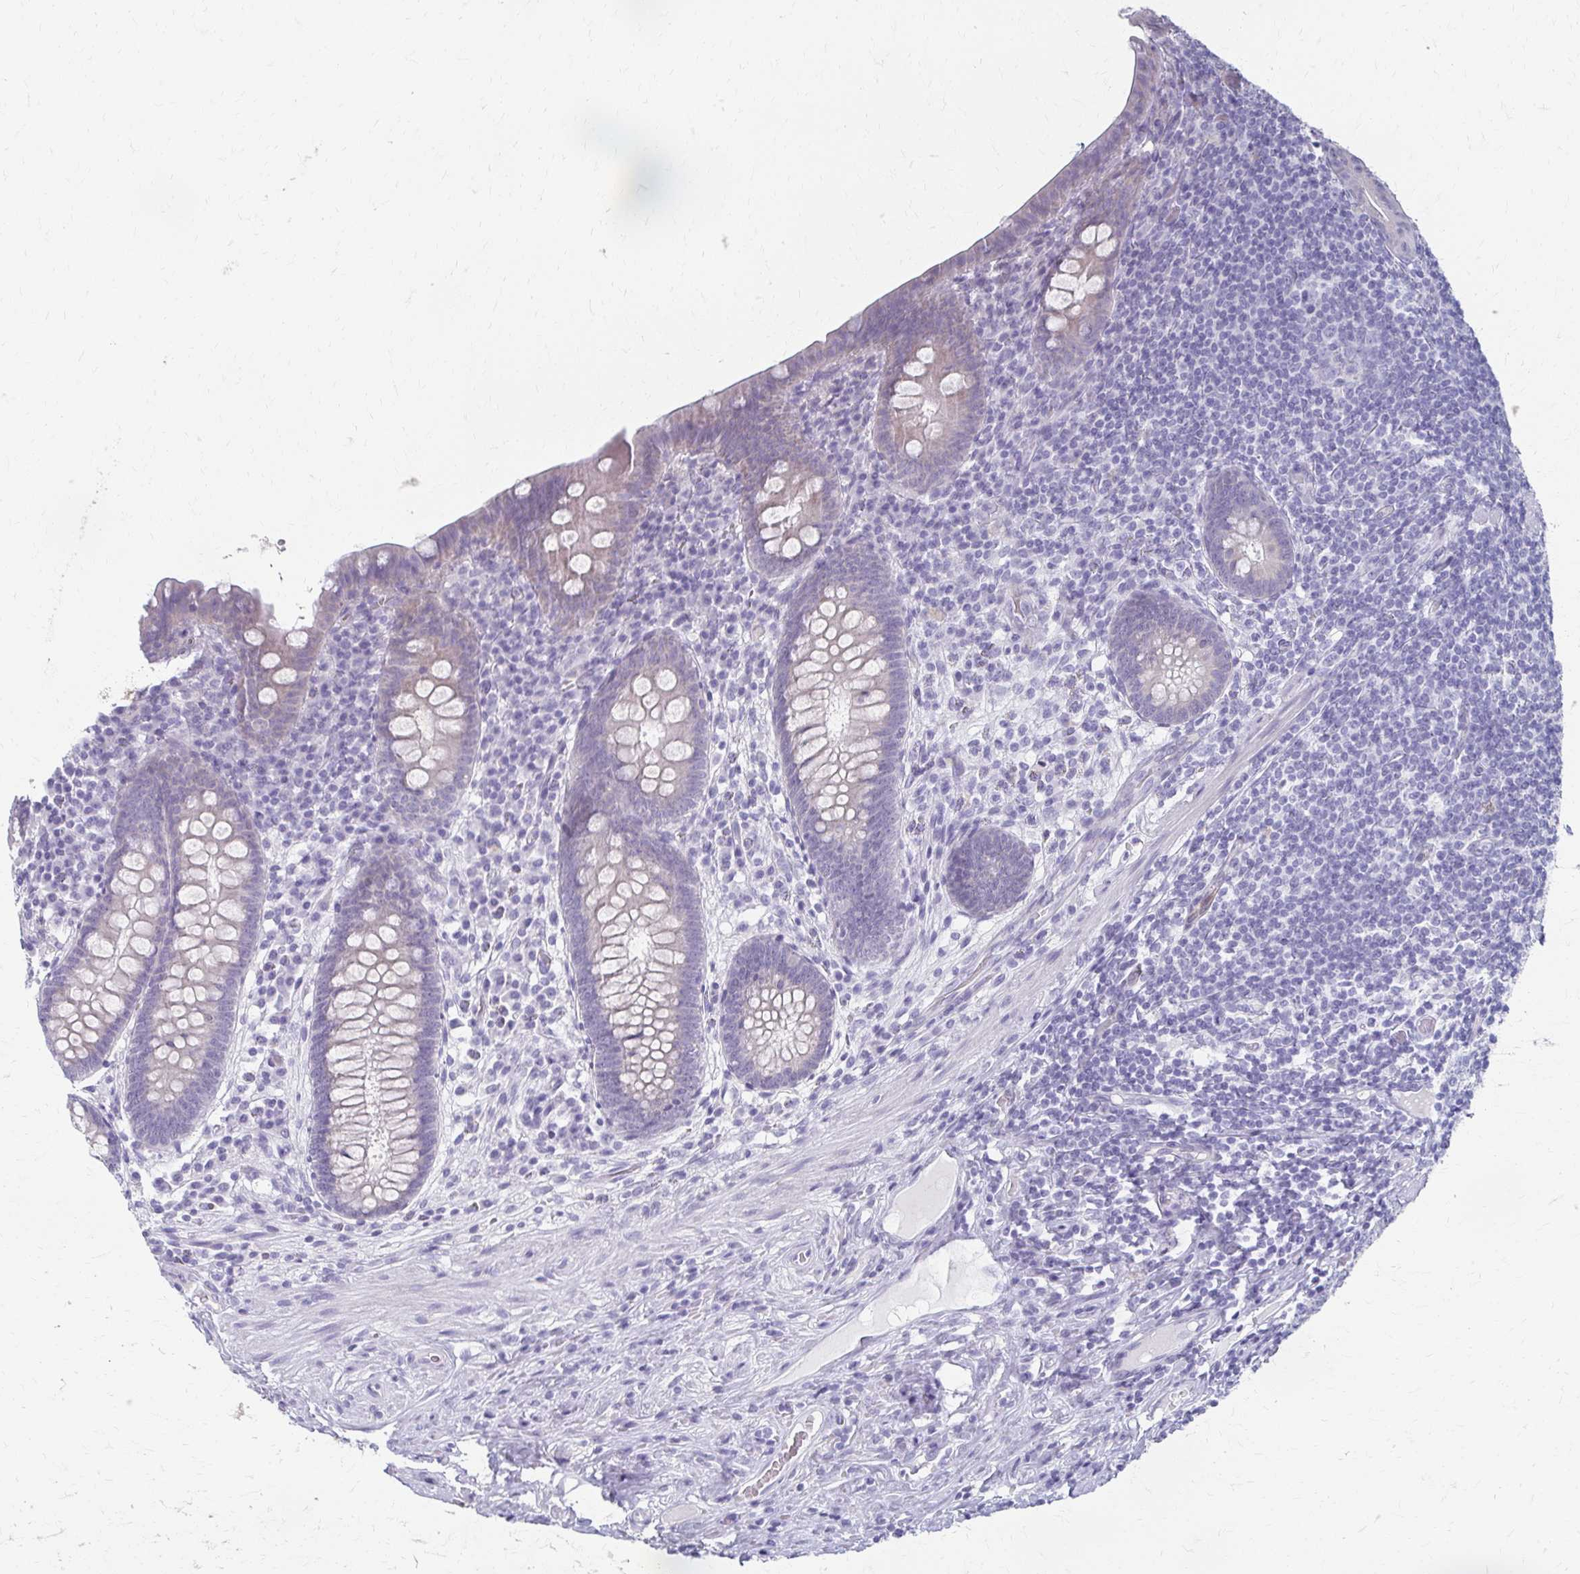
{"staining": {"intensity": "negative", "quantity": "none", "location": "none"}, "tissue": "appendix", "cell_type": "Glandular cells", "image_type": "normal", "snomed": [{"axis": "morphology", "description": "Normal tissue, NOS"}, {"axis": "topography", "description": "Appendix"}], "caption": "High power microscopy micrograph of an immunohistochemistry photomicrograph of benign appendix, revealing no significant staining in glandular cells. (DAB immunohistochemistry (IHC) with hematoxylin counter stain).", "gene": "CYB5A", "patient": {"sex": "male", "age": 71}}